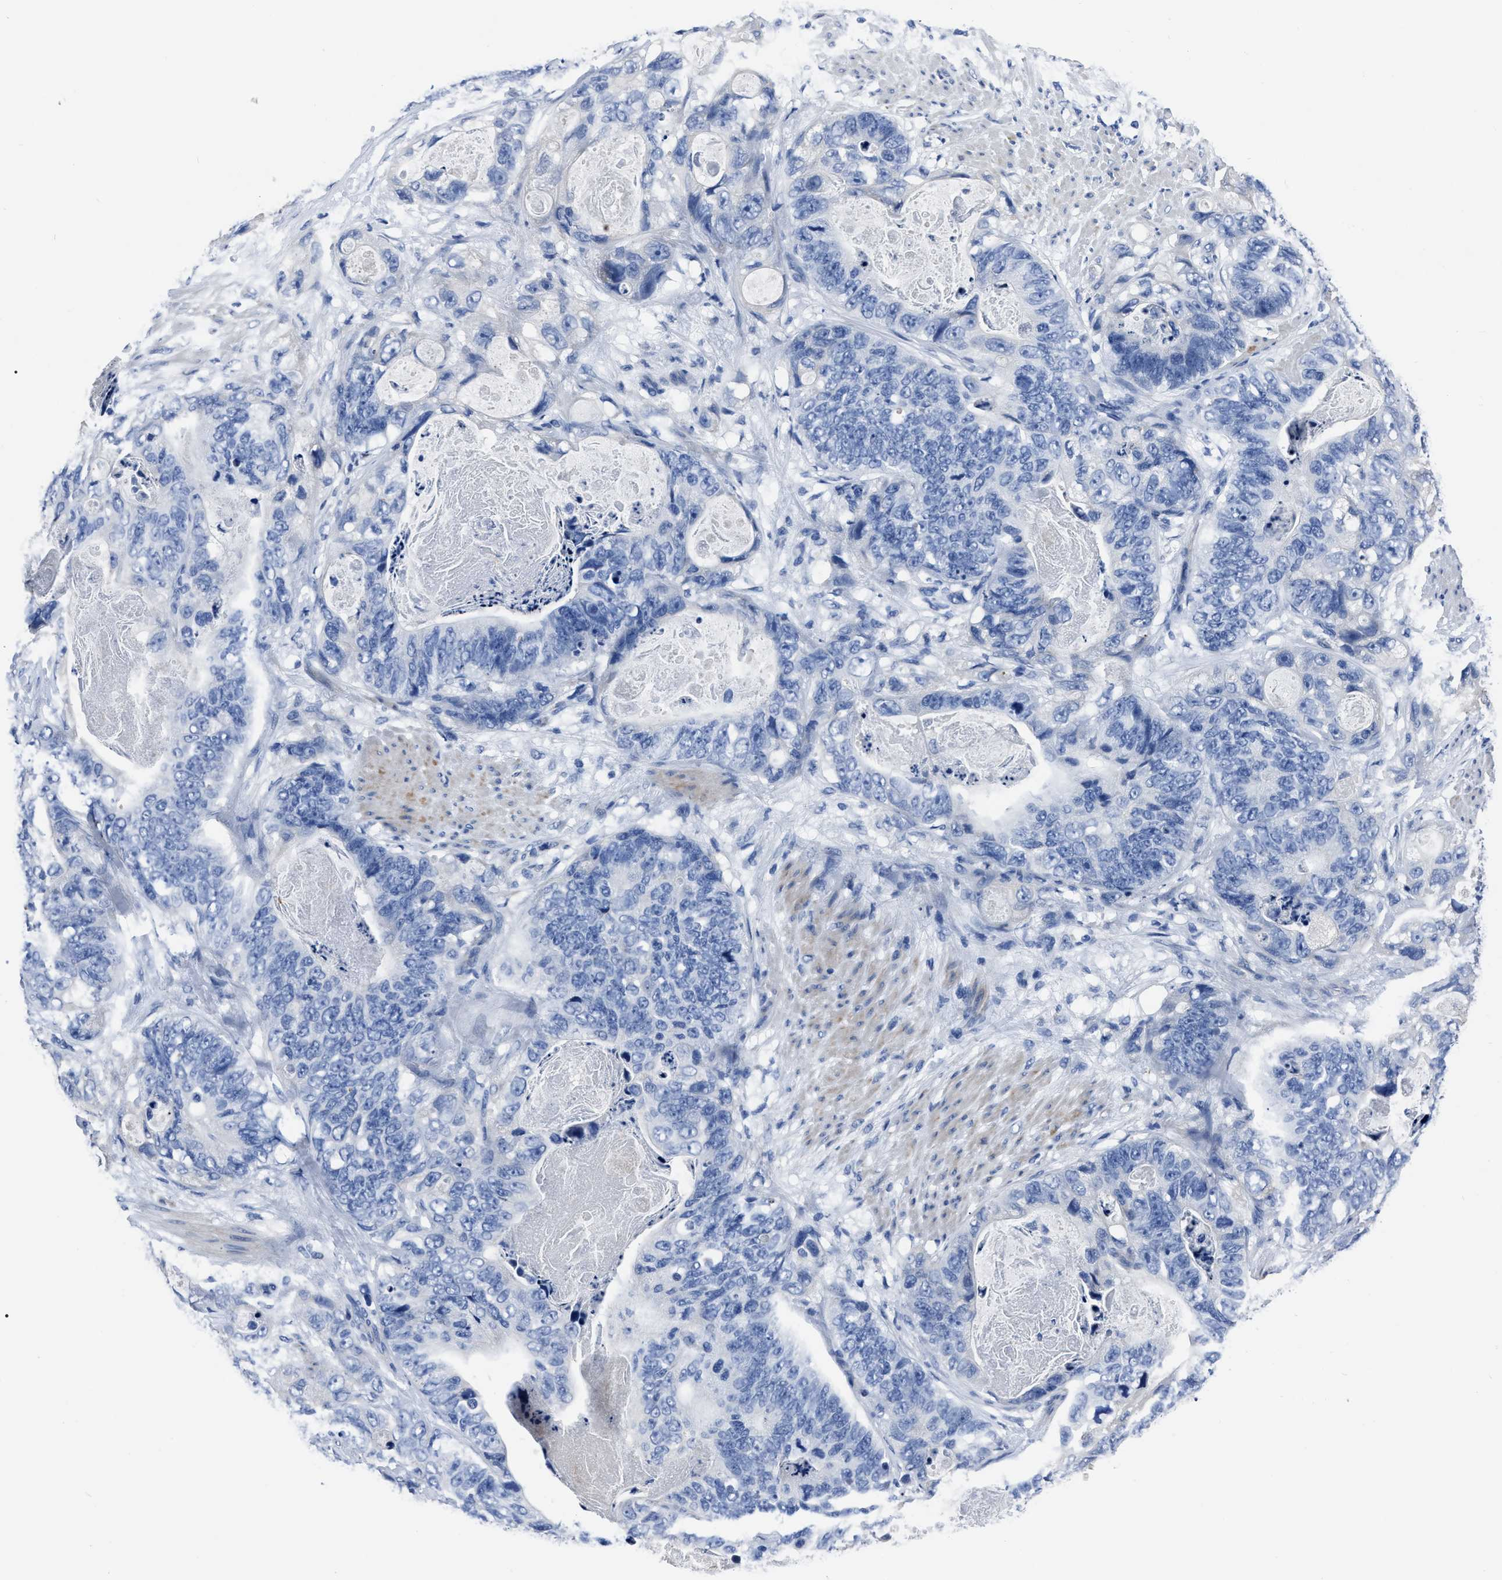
{"staining": {"intensity": "negative", "quantity": "none", "location": "none"}, "tissue": "stomach cancer", "cell_type": "Tumor cells", "image_type": "cancer", "snomed": [{"axis": "morphology", "description": "Adenocarcinoma, NOS"}, {"axis": "topography", "description": "Stomach"}], "caption": "Immunohistochemistry of human stomach cancer shows no staining in tumor cells. (Stains: DAB immunohistochemistry with hematoxylin counter stain, Microscopy: brightfield microscopy at high magnification).", "gene": "MOV10L1", "patient": {"sex": "female", "age": 89}}